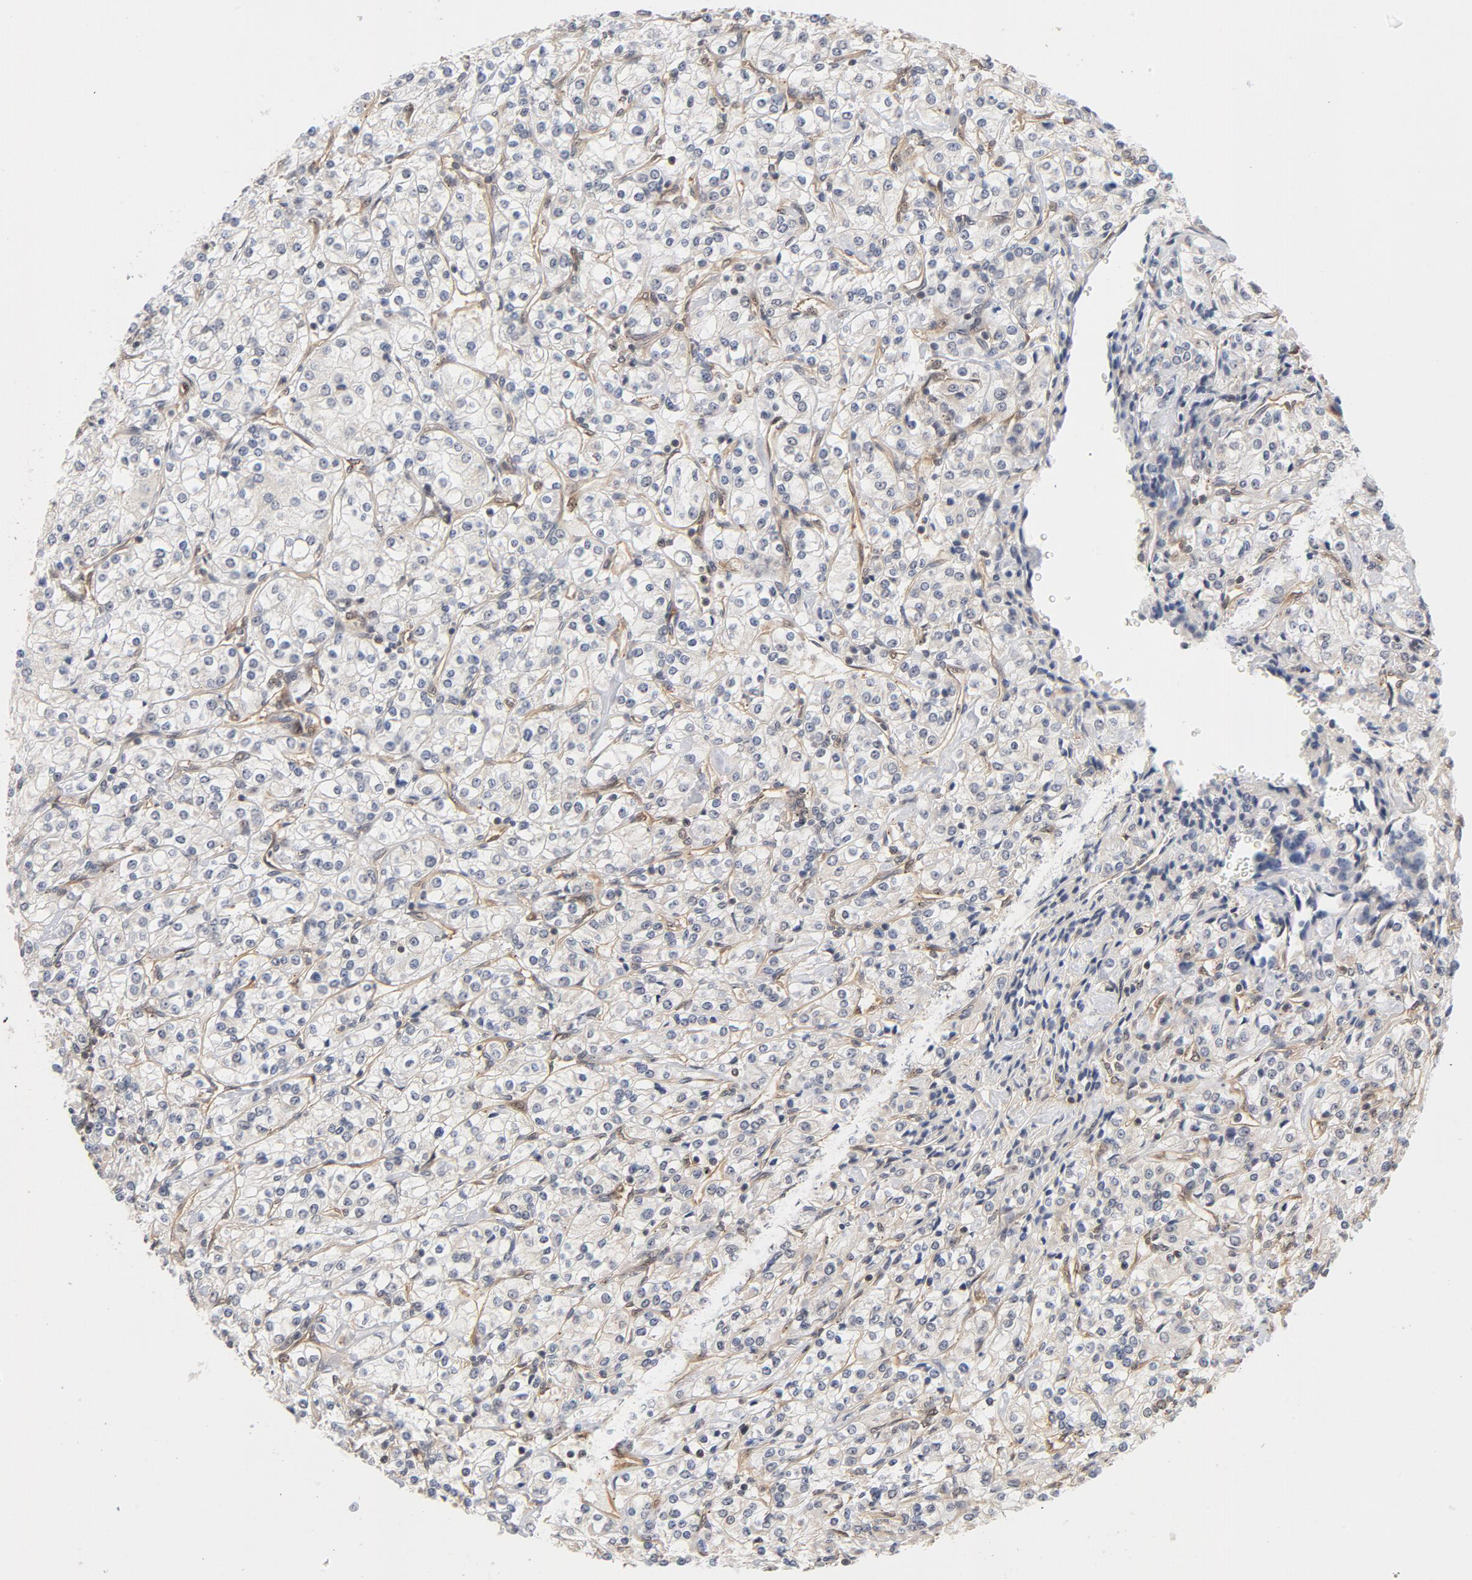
{"staining": {"intensity": "weak", "quantity": "<25%", "location": "cytoplasmic/membranous"}, "tissue": "renal cancer", "cell_type": "Tumor cells", "image_type": "cancer", "snomed": [{"axis": "morphology", "description": "Adenocarcinoma, NOS"}, {"axis": "topography", "description": "Kidney"}], "caption": "Human adenocarcinoma (renal) stained for a protein using immunohistochemistry (IHC) shows no positivity in tumor cells.", "gene": "CDC37", "patient": {"sex": "male", "age": 77}}